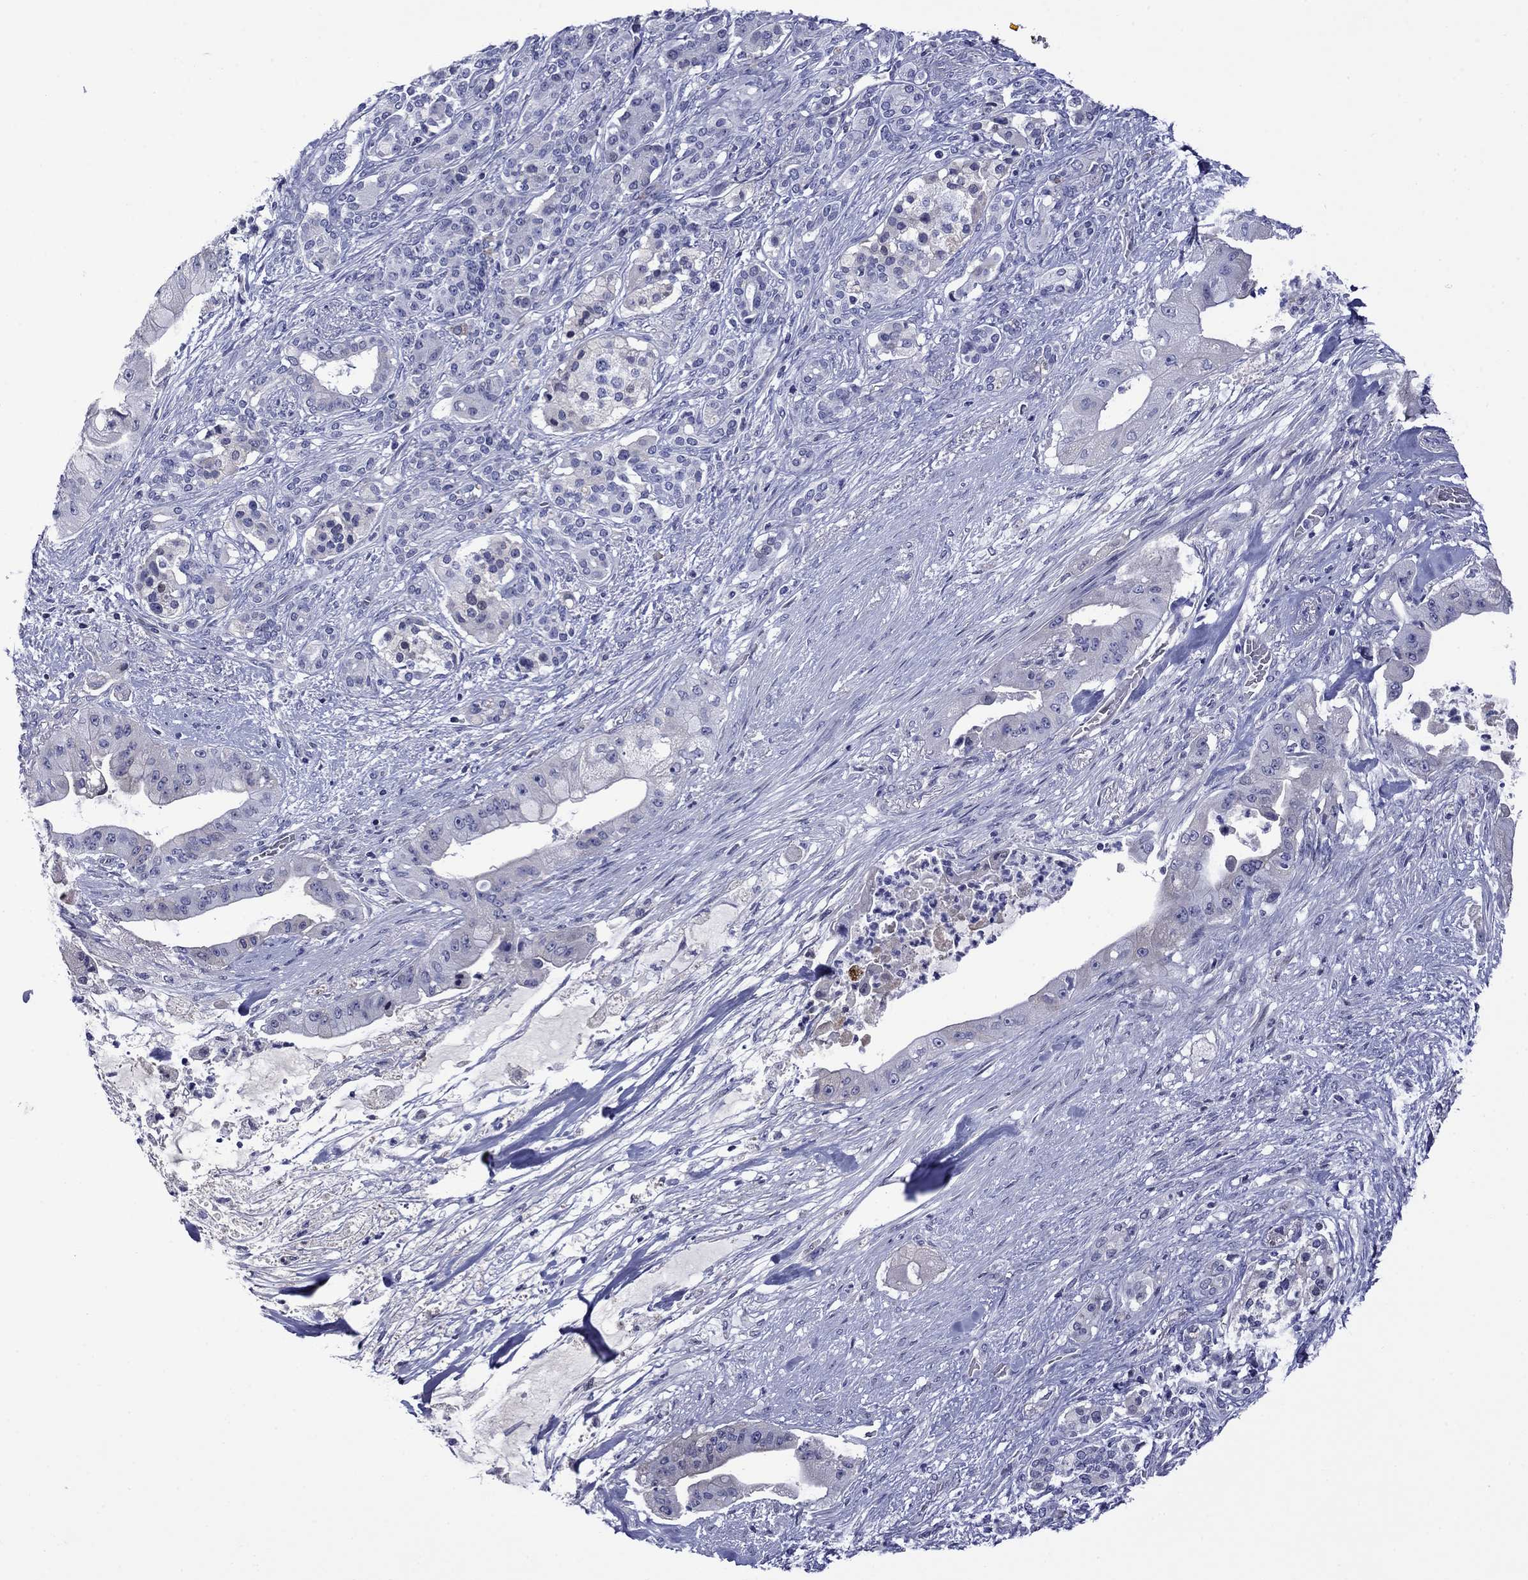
{"staining": {"intensity": "negative", "quantity": "none", "location": "none"}, "tissue": "pancreatic cancer", "cell_type": "Tumor cells", "image_type": "cancer", "snomed": [{"axis": "morphology", "description": "Normal tissue, NOS"}, {"axis": "morphology", "description": "Inflammation, NOS"}, {"axis": "morphology", "description": "Adenocarcinoma, NOS"}, {"axis": "topography", "description": "Pancreas"}], "caption": "A histopathology image of adenocarcinoma (pancreatic) stained for a protein reveals no brown staining in tumor cells.", "gene": "APOA2", "patient": {"sex": "male", "age": 57}}